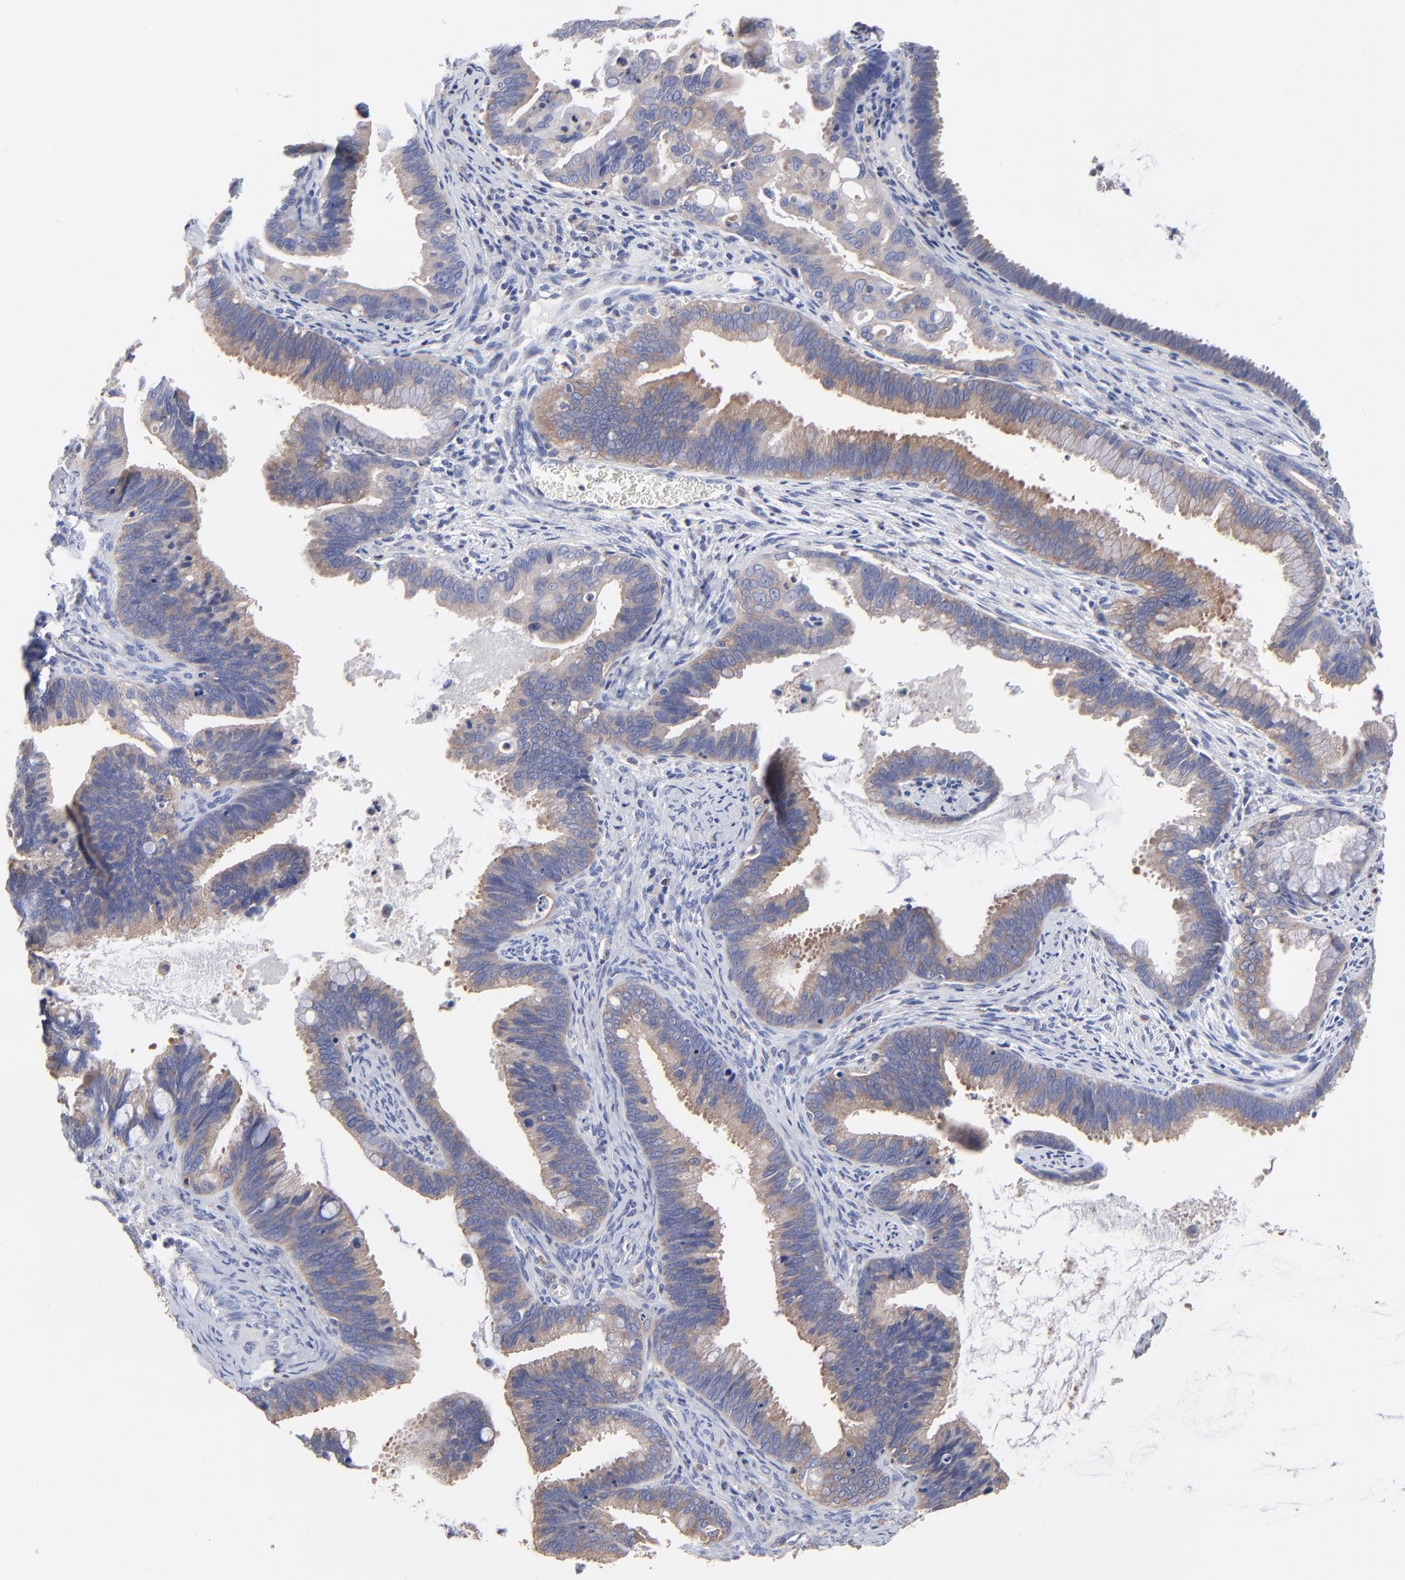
{"staining": {"intensity": "moderate", "quantity": ">75%", "location": "cytoplasmic/membranous"}, "tissue": "cervical cancer", "cell_type": "Tumor cells", "image_type": "cancer", "snomed": [{"axis": "morphology", "description": "Adenocarcinoma, NOS"}, {"axis": "topography", "description": "Cervix"}], "caption": "Immunohistochemistry of cervical adenocarcinoma shows medium levels of moderate cytoplasmic/membranous expression in approximately >75% of tumor cells. Using DAB (brown) and hematoxylin (blue) stains, captured at high magnification using brightfield microscopy.", "gene": "PPFIBP2", "patient": {"sex": "female", "age": 47}}